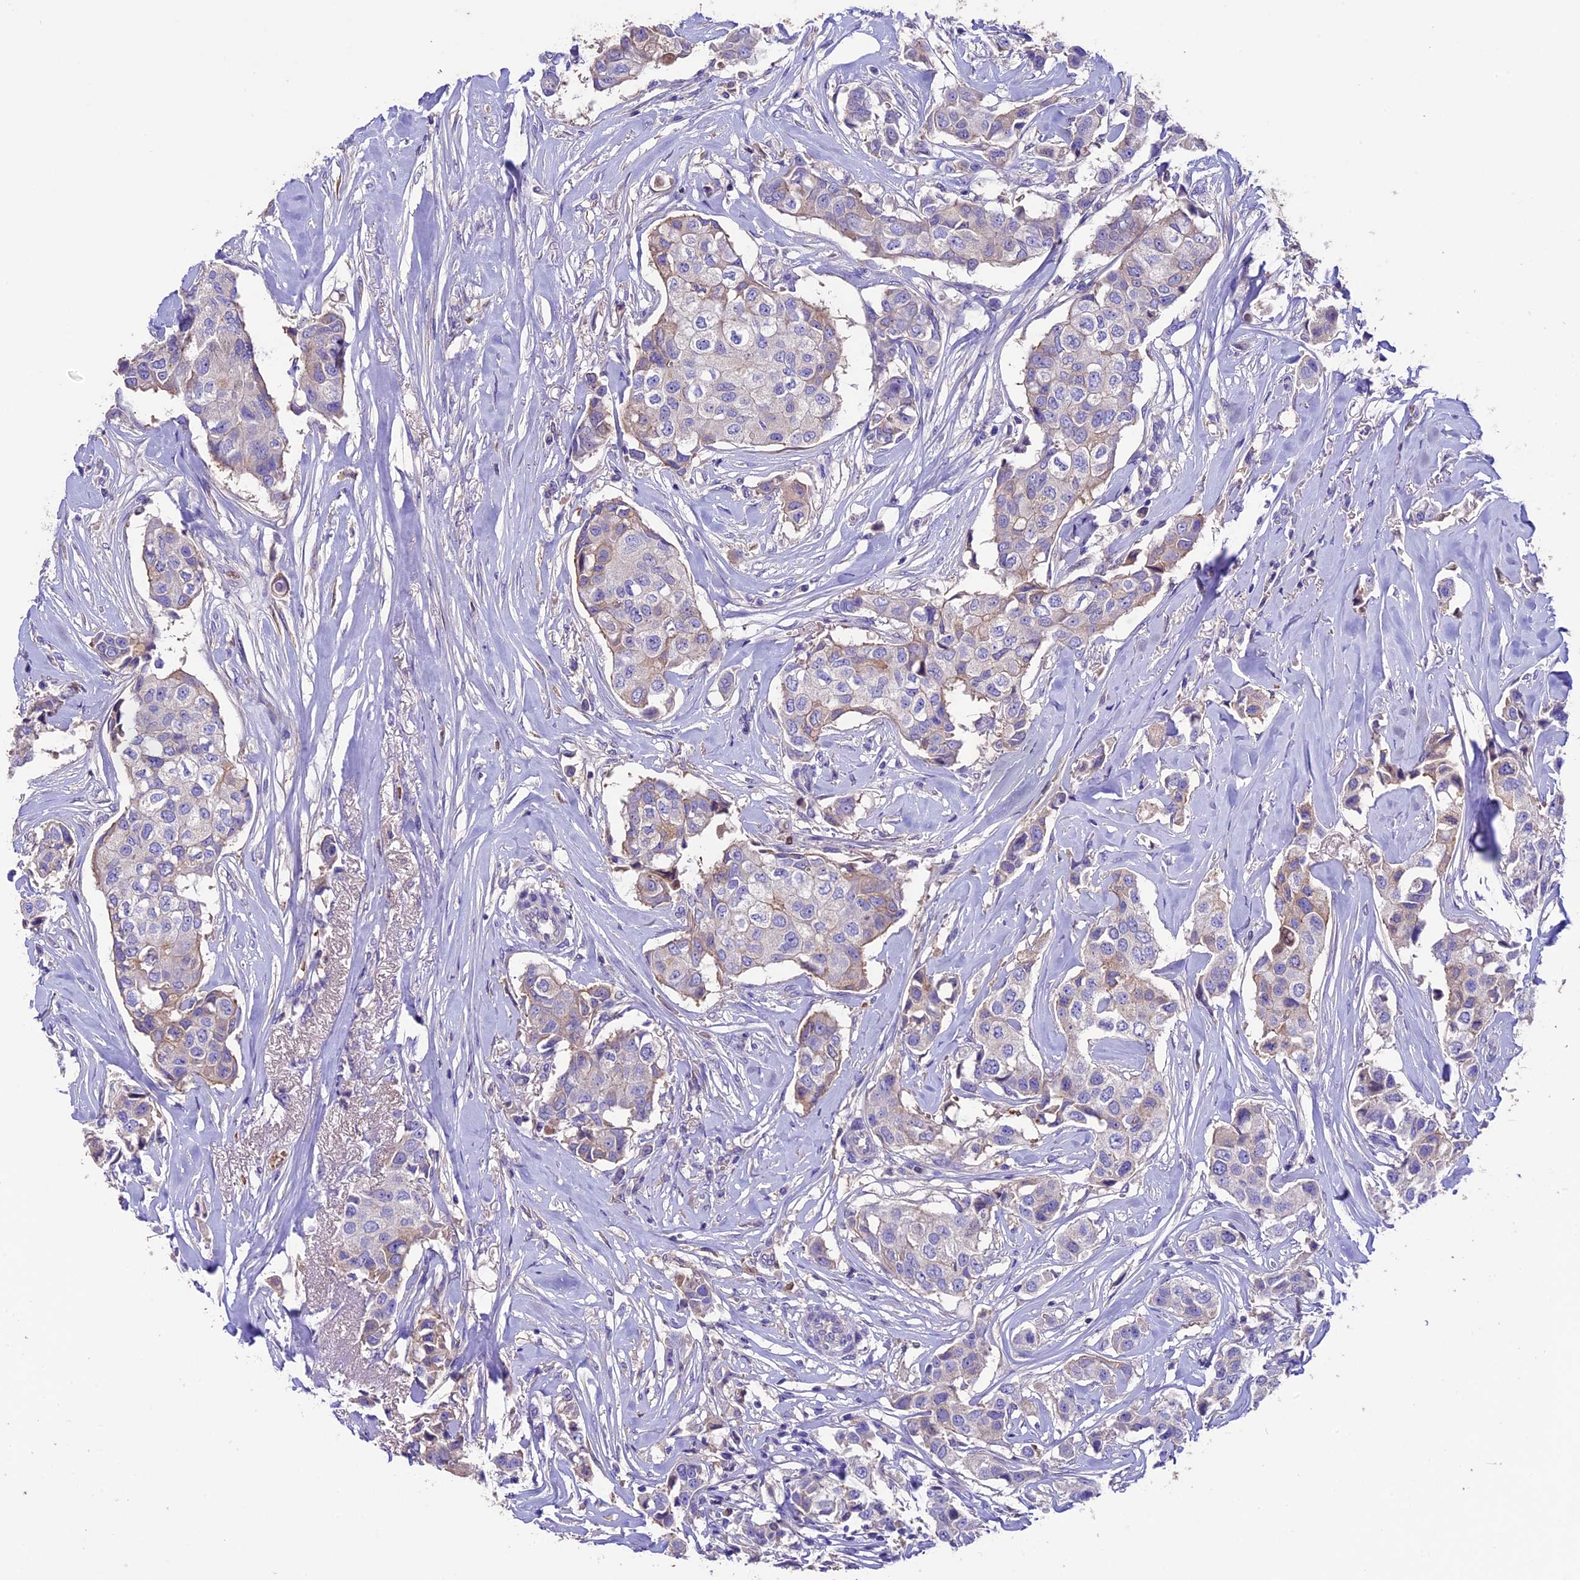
{"staining": {"intensity": "weak", "quantity": "<25%", "location": "cytoplasmic/membranous"}, "tissue": "breast cancer", "cell_type": "Tumor cells", "image_type": "cancer", "snomed": [{"axis": "morphology", "description": "Duct carcinoma"}, {"axis": "topography", "description": "Breast"}], "caption": "DAB (3,3'-diaminobenzidine) immunohistochemical staining of human breast cancer (intraductal carcinoma) shows no significant positivity in tumor cells.", "gene": "TCP11L2", "patient": {"sex": "female", "age": 80}}